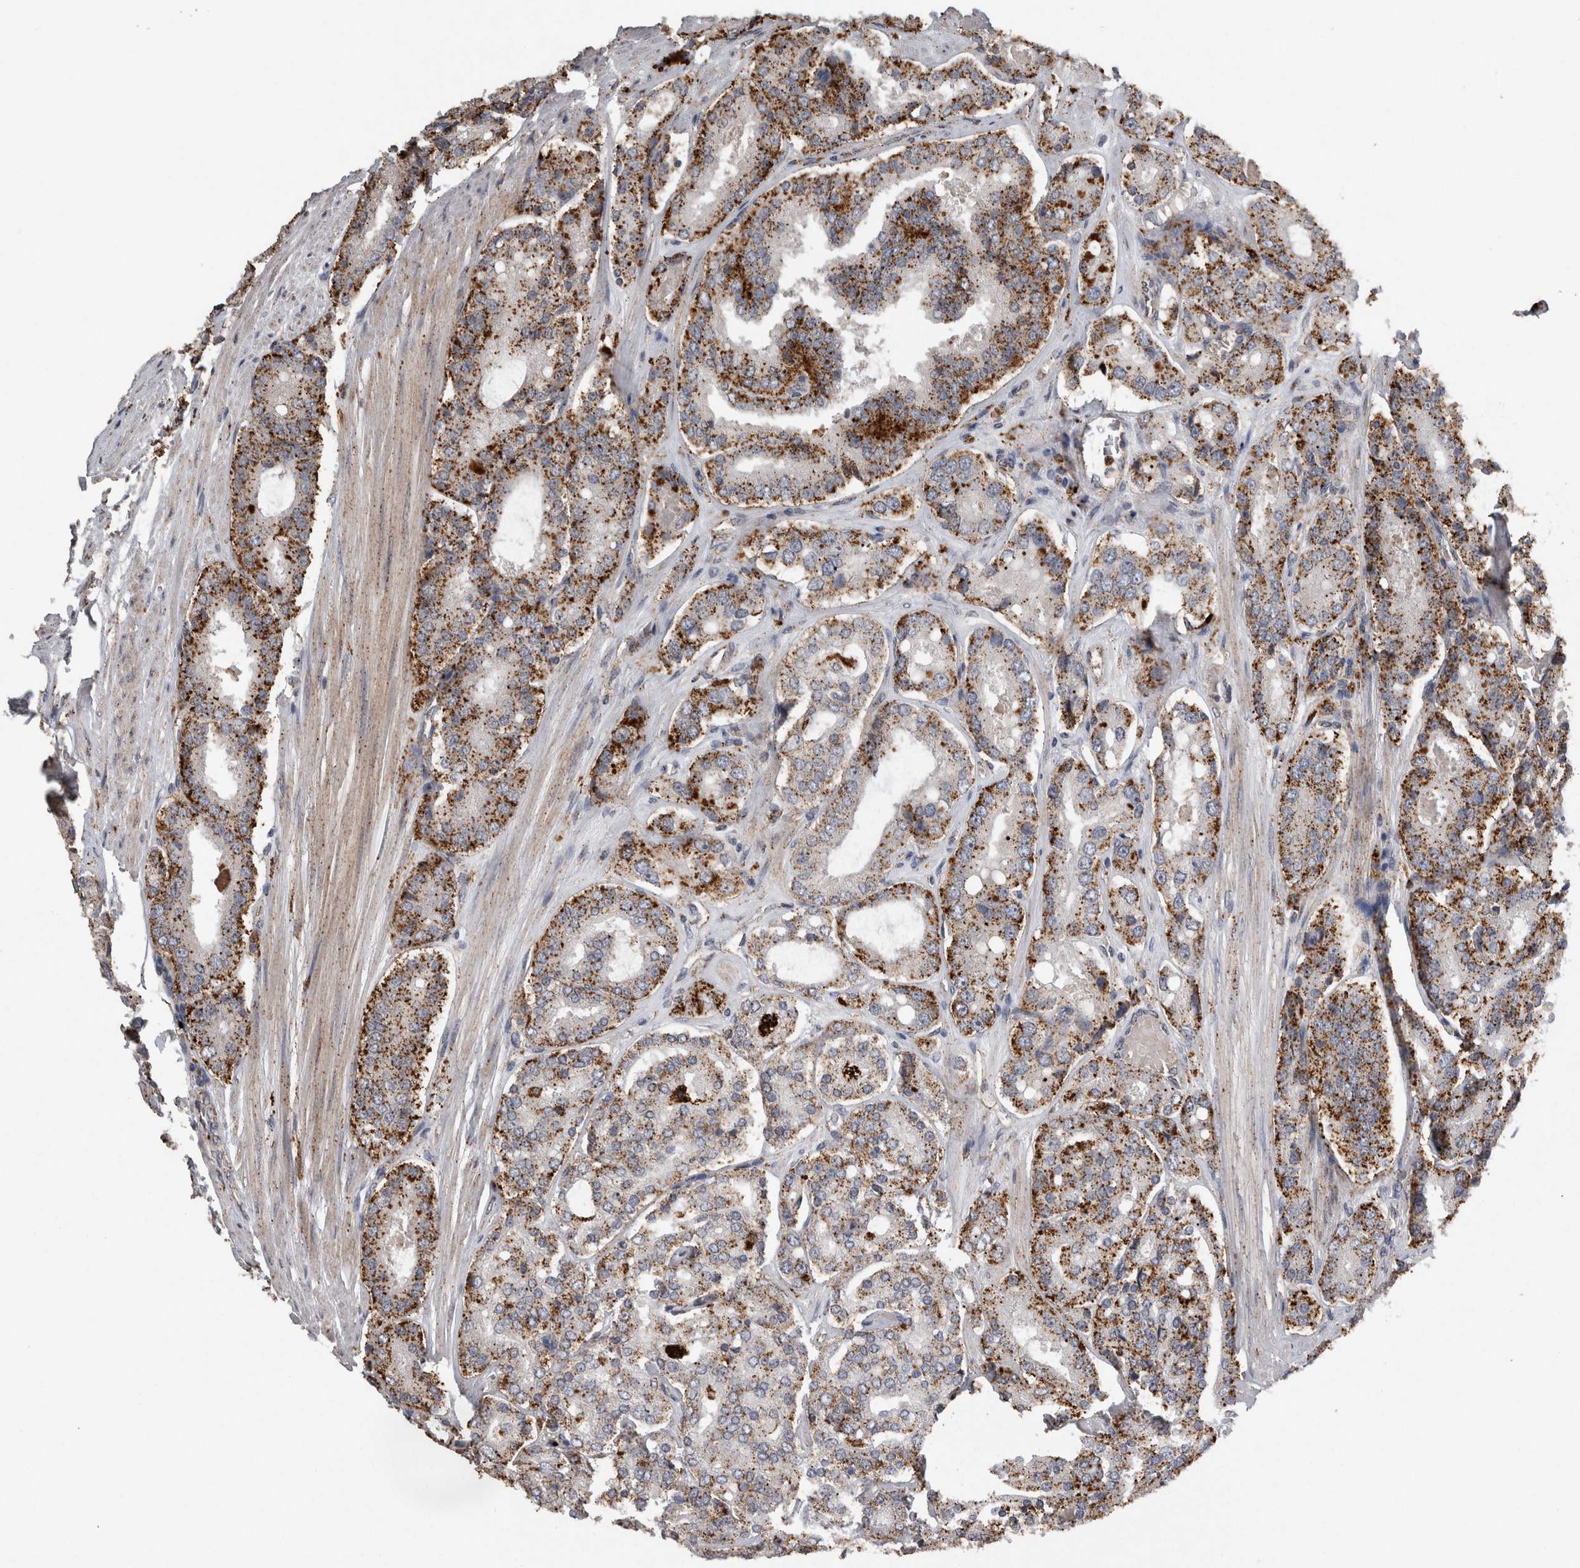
{"staining": {"intensity": "moderate", "quantity": ">75%", "location": "cytoplasmic/membranous"}, "tissue": "prostate cancer", "cell_type": "Tumor cells", "image_type": "cancer", "snomed": [{"axis": "morphology", "description": "Adenocarcinoma, High grade"}, {"axis": "topography", "description": "Prostate"}], "caption": "A histopathology image of prostate cancer (high-grade adenocarcinoma) stained for a protein exhibits moderate cytoplasmic/membranous brown staining in tumor cells.", "gene": "CTSZ", "patient": {"sex": "male", "age": 65}}